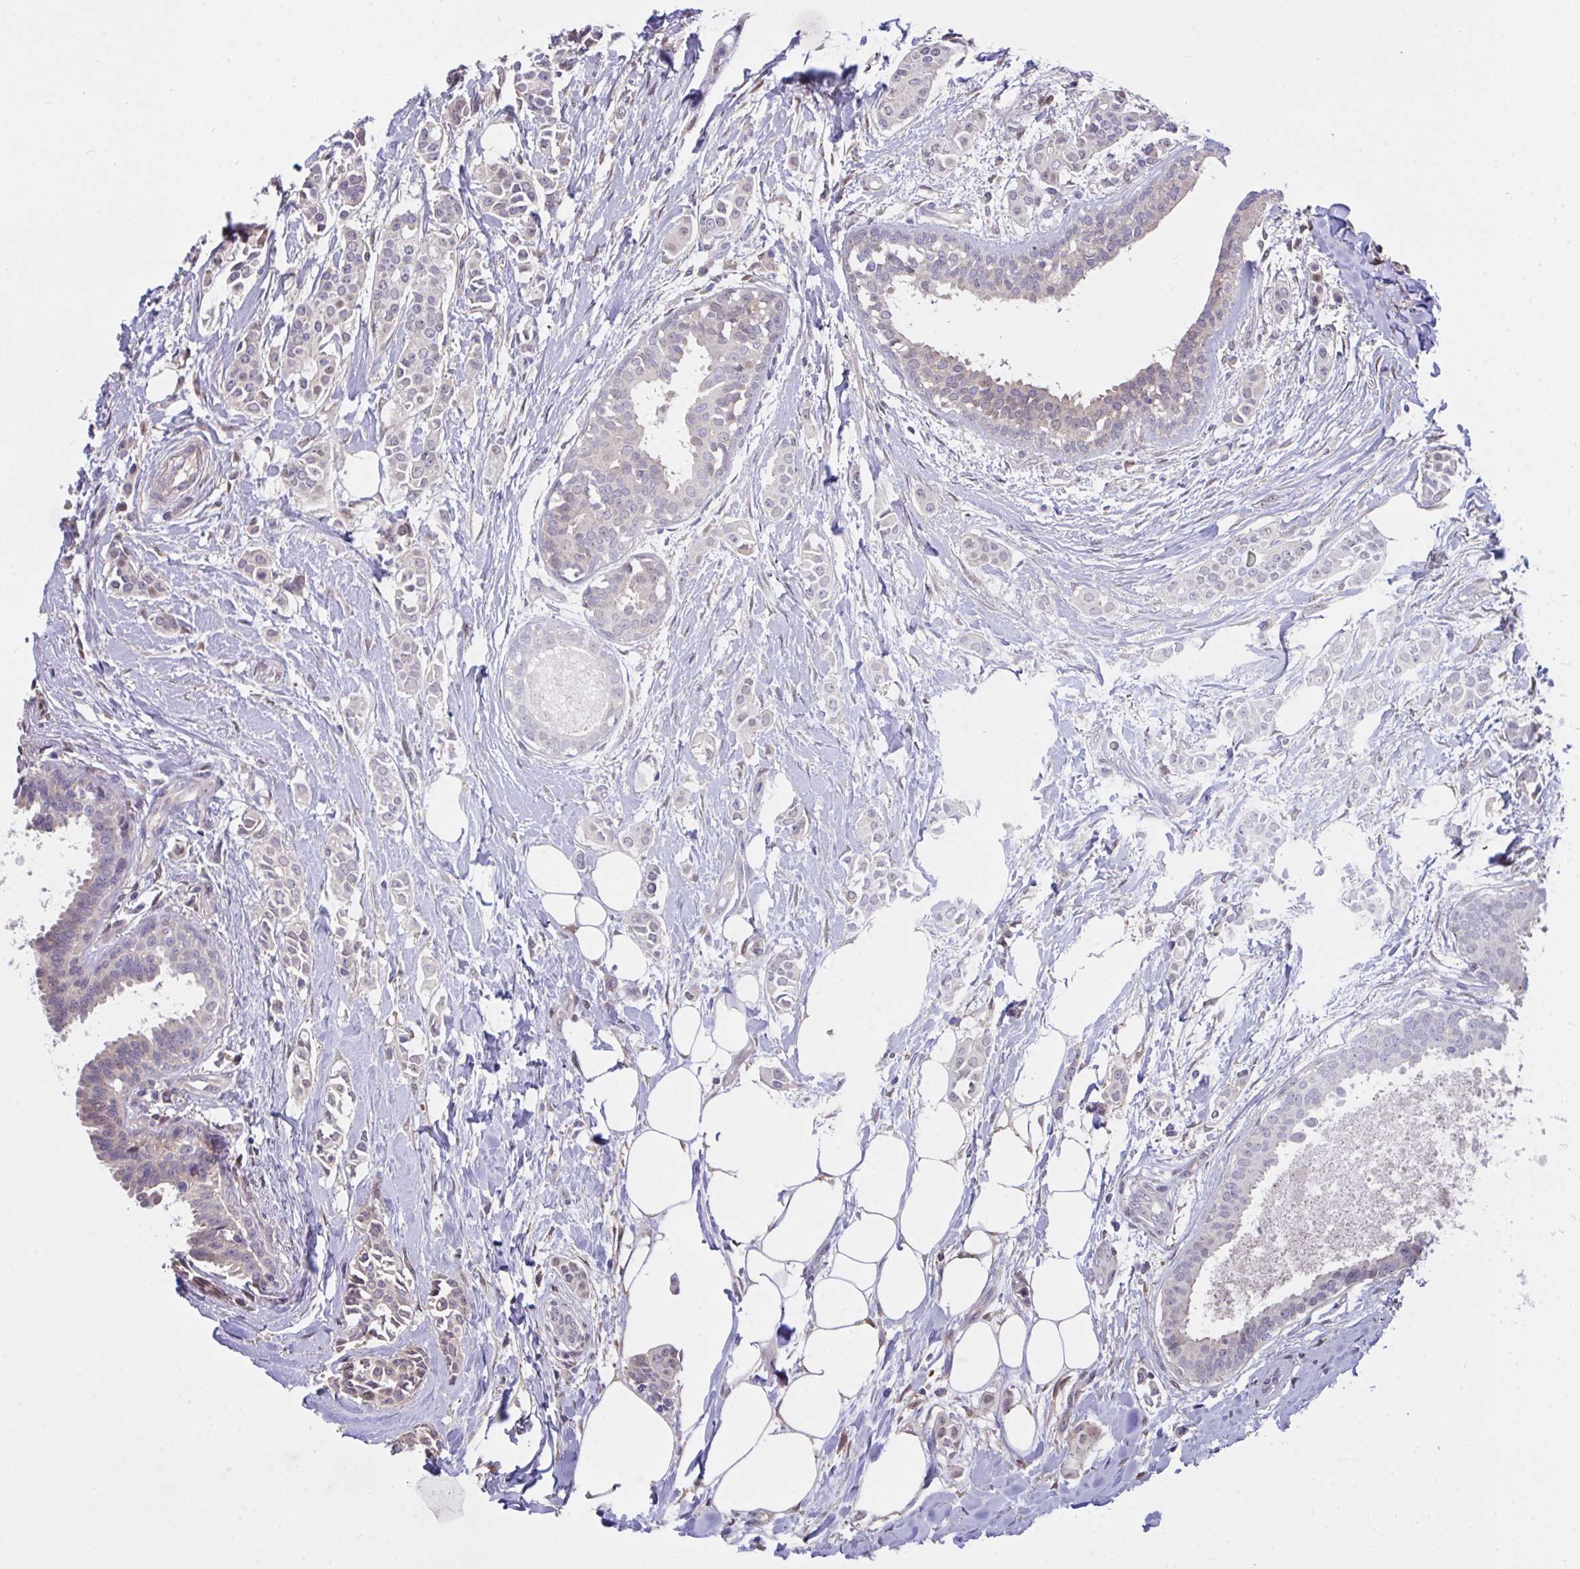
{"staining": {"intensity": "weak", "quantity": "<25%", "location": "cytoplasmic/membranous"}, "tissue": "breast cancer", "cell_type": "Tumor cells", "image_type": "cancer", "snomed": [{"axis": "morphology", "description": "Duct carcinoma"}, {"axis": "topography", "description": "Breast"}], "caption": "Human invasive ductal carcinoma (breast) stained for a protein using immunohistochemistry (IHC) exhibits no staining in tumor cells.", "gene": "L3HYPDH", "patient": {"sex": "female", "age": 64}}